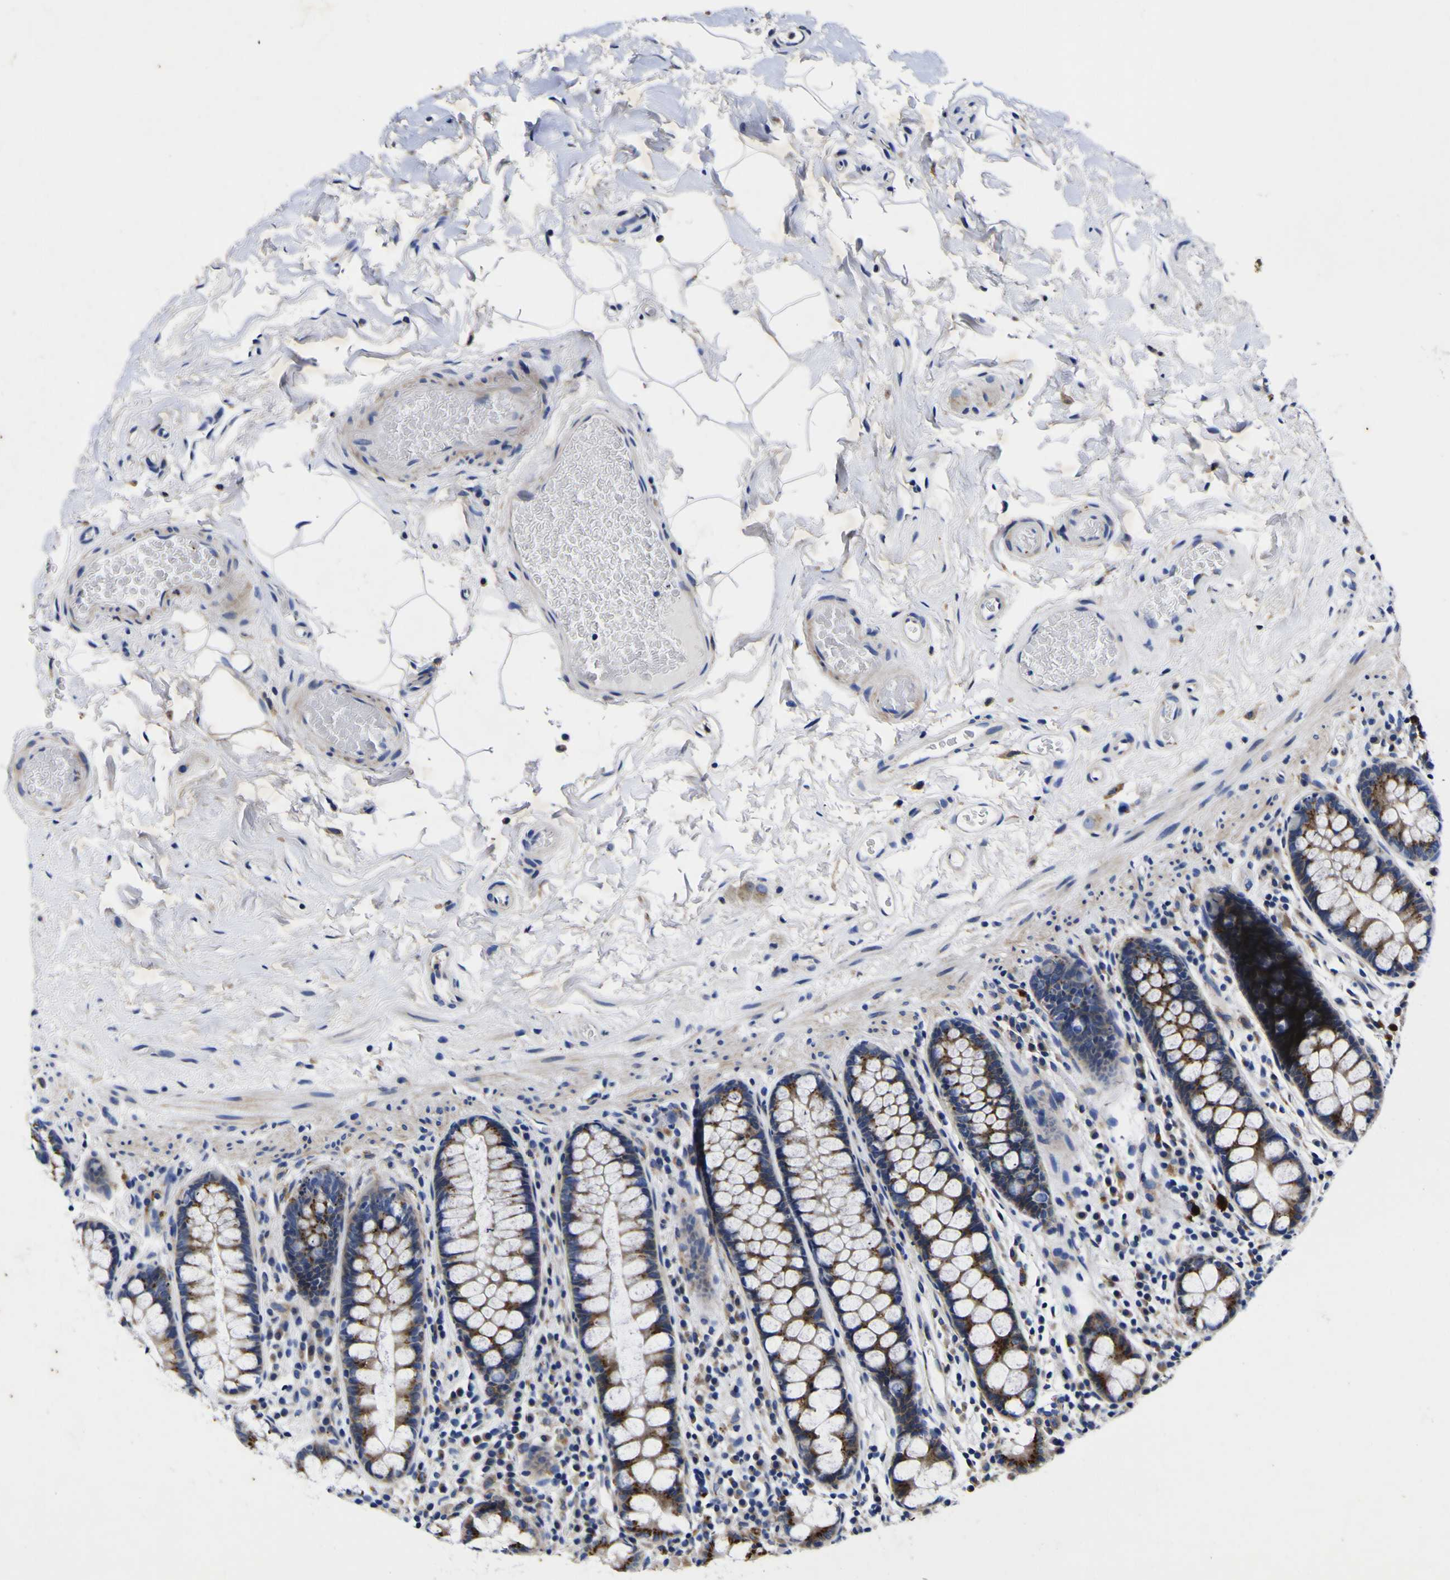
{"staining": {"intensity": "negative", "quantity": "none", "location": "none"}, "tissue": "colon", "cell_type": "Endothelial cells", "image_type": "normal", "snomed": [{"axis": "morphology", "description": "Normal tissue, NOS"}, {"axis": "topography", "description": "Colon"}], "caption": "This is a photomicrograph of IHC staining of normal colon, which shows no positivity in endothelial cells. (DAB (3,3'-diaminobenzidine) immunohistochemistry visualized using brightfield microscopy, high magnification).", "gene": "COA1", "patient": {"sex": "female", "age": 80}}